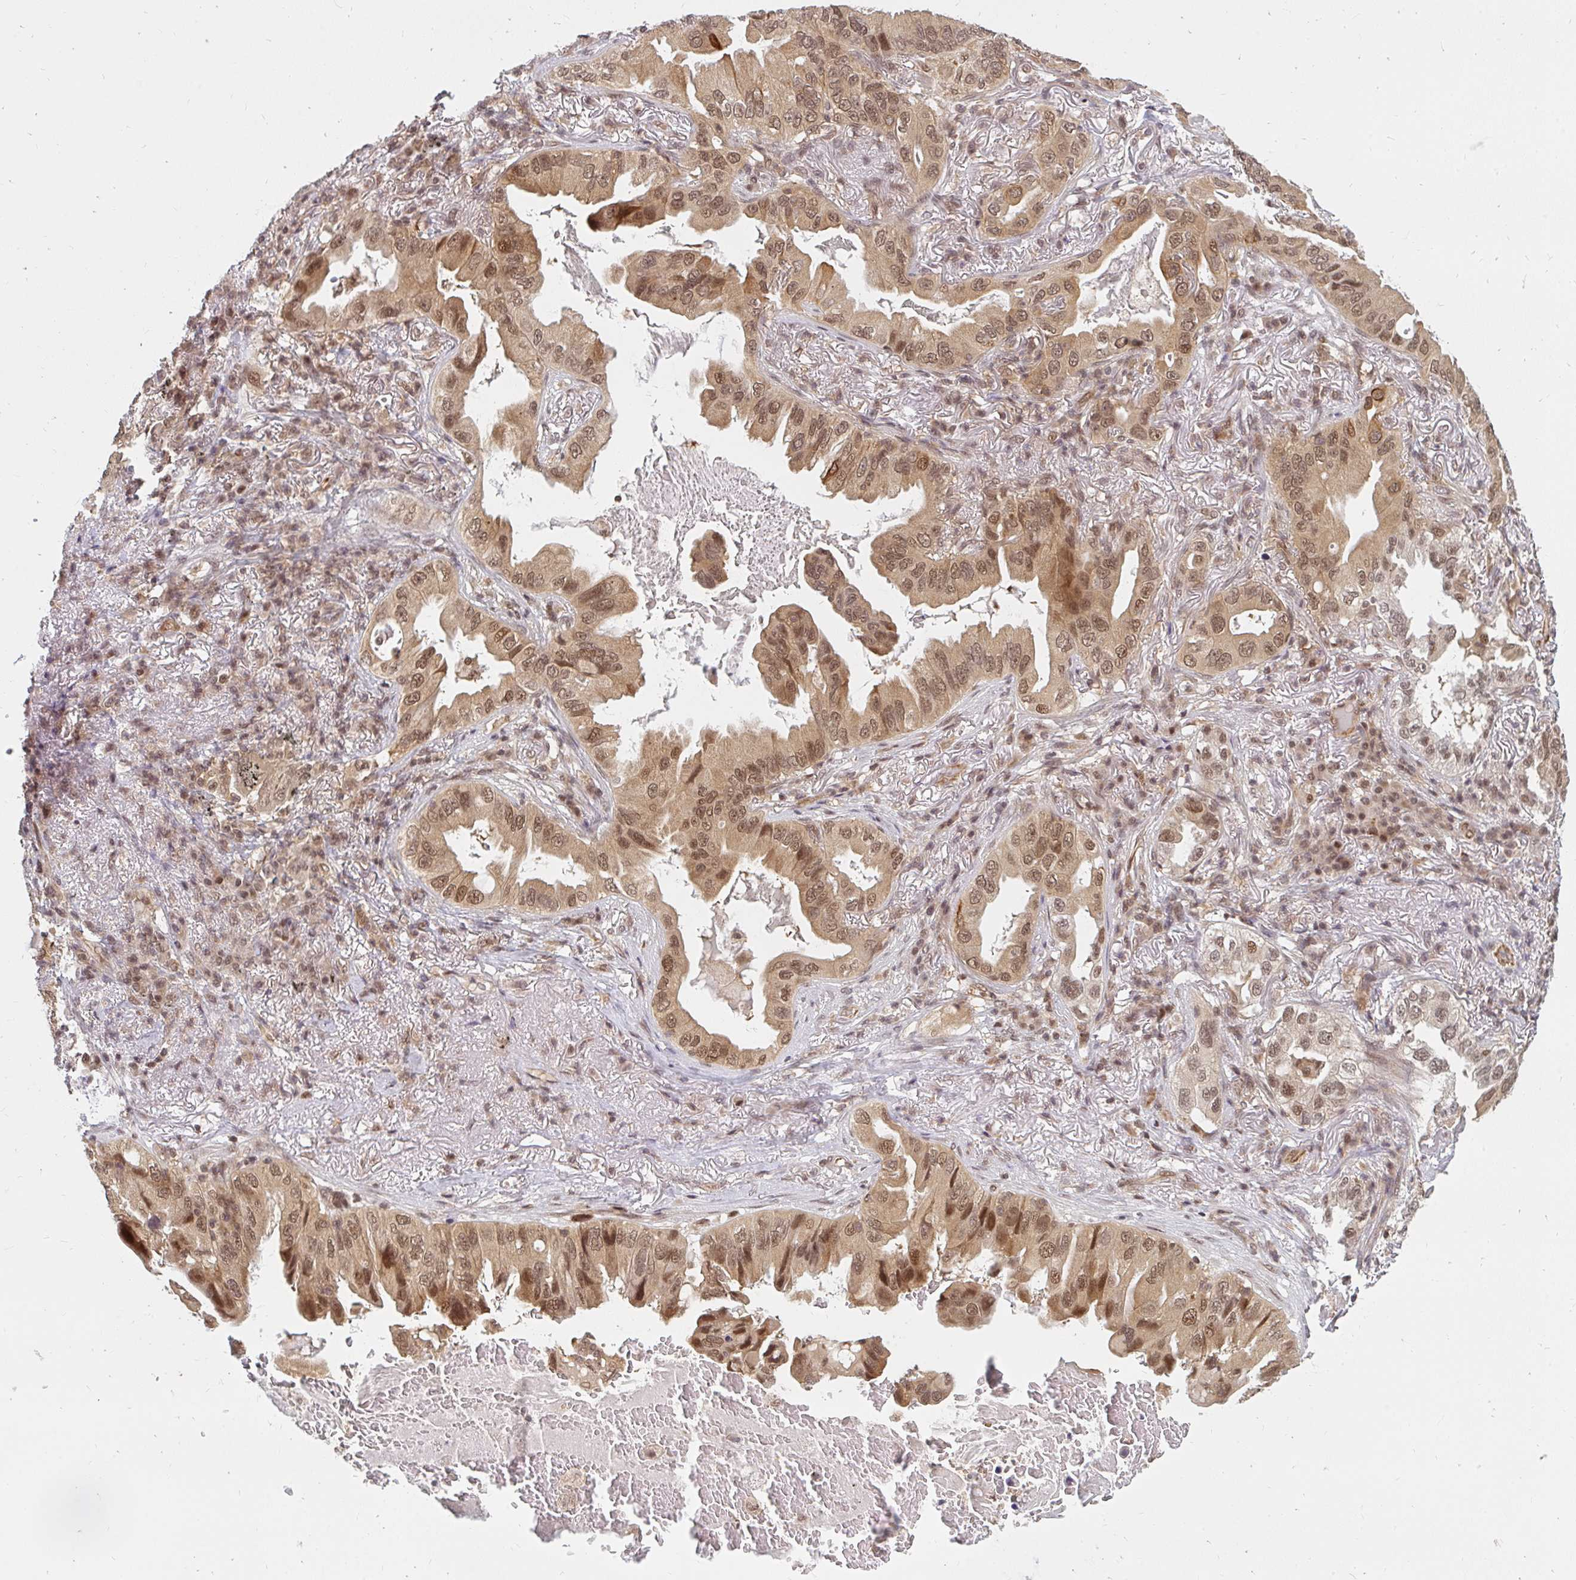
{"staining": {"intensity": "moderate", "quantity": ">75%", "location": "cytoplasmic/membranous,nuclear"}, "tissue": "lung cancer", "cell_type": "Tumor cells", "image_type": "cancer", "snomed": [{"axis": "morphology", "description": "Adenocarcinoma, NOS"}, {"axis": "topography", "description": "Lung"}], "caption": "Immunohistochemistry histopathology image of neoplastic tissue: lung cancer (adenocarcinoma) stained using immunohistochemistry reveals medium levels of moderate protein expression localized specifically in the cytoplasmic/membranous and nuclear of tumor cells, appearing as a cytoplasmic/membranous and nuclear brown color.", "gene": "GTF3C6", "patient": {"sex": "female", "age": 69}}